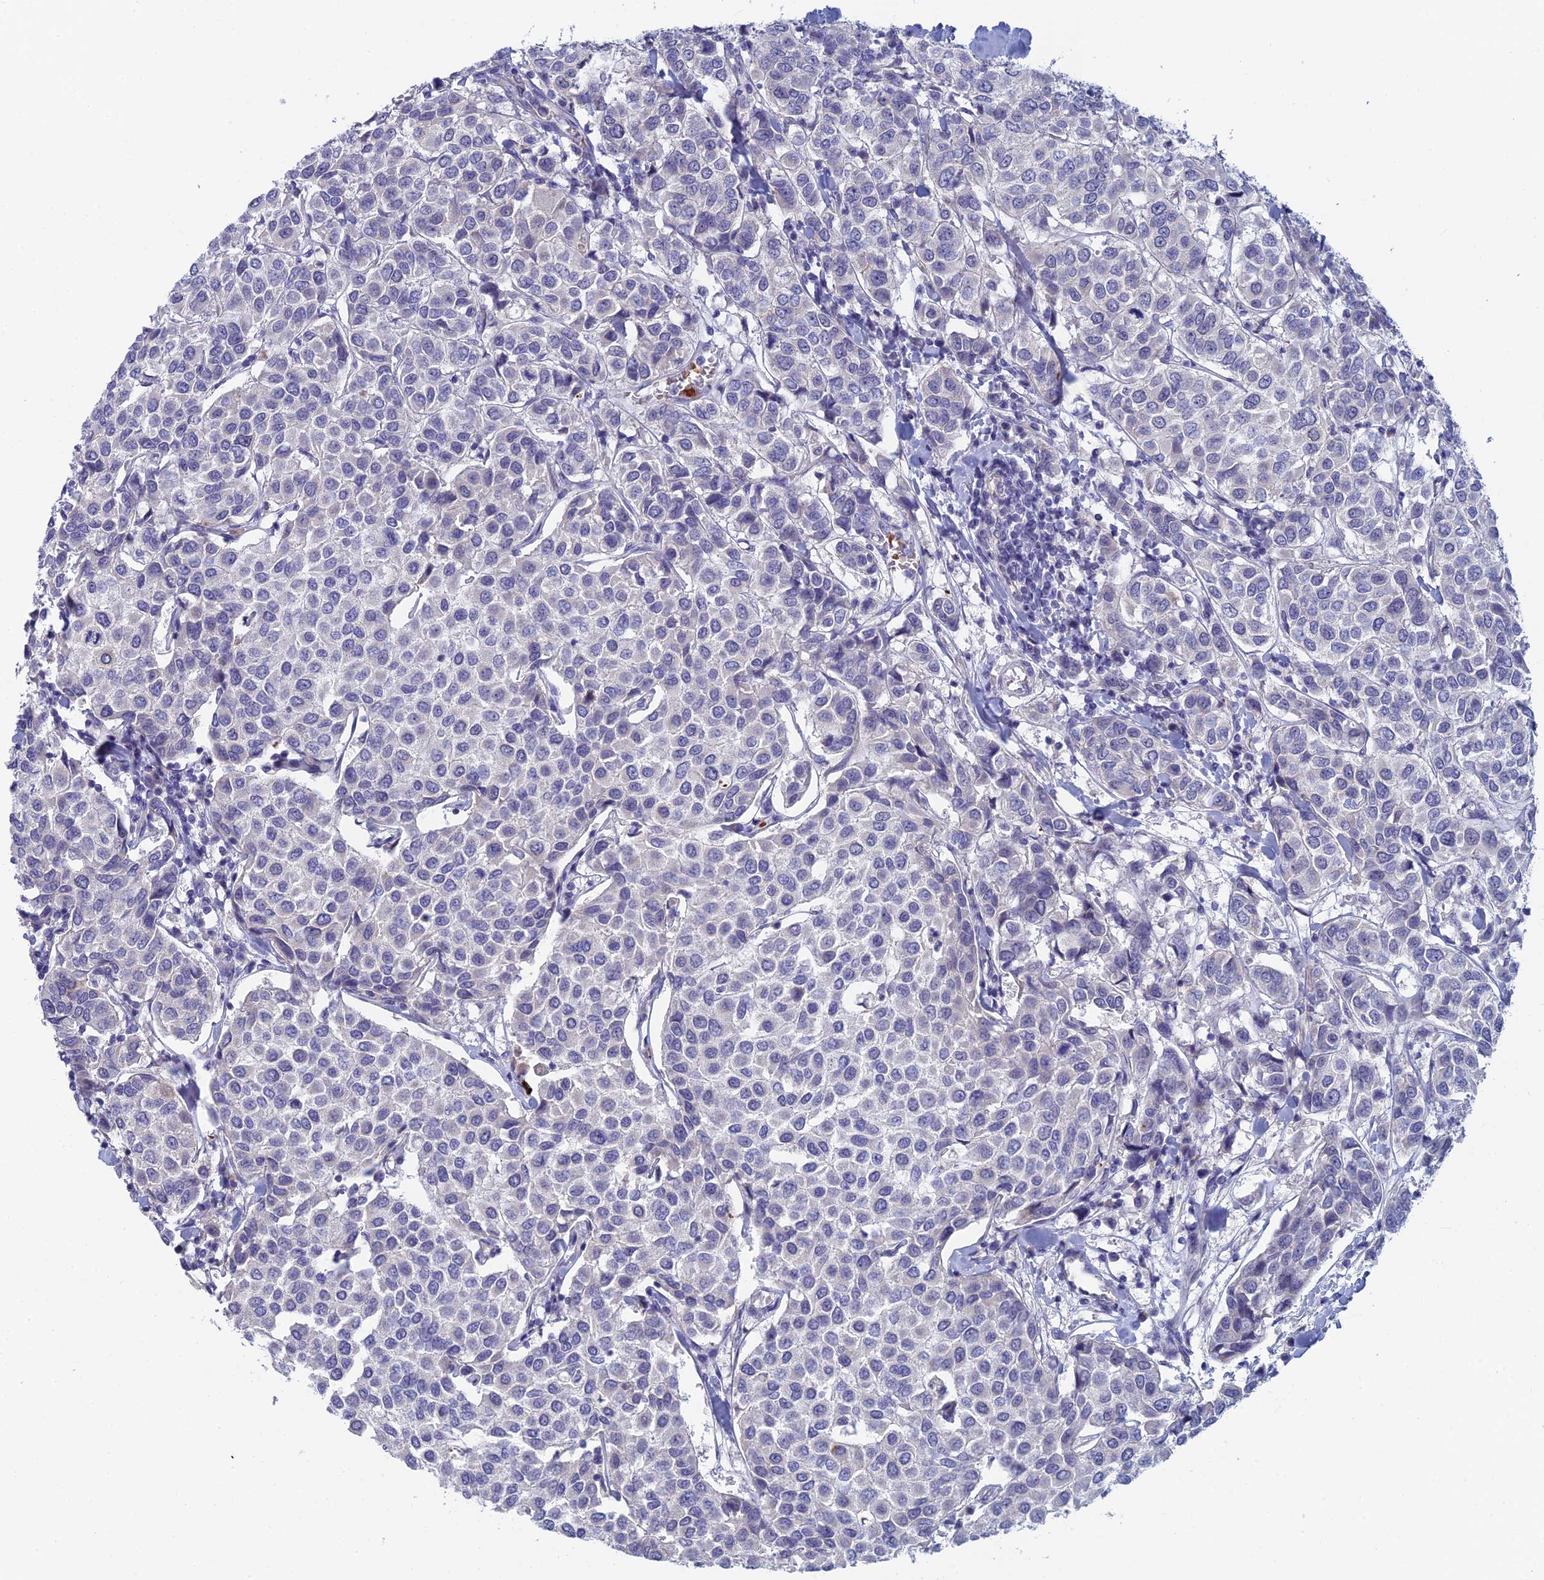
{"staining": {"intensity": "negative", "quantity": "none", "location": "none"}, "tissue": "breast cancer", "cell_type": "Tumor cells", "image_type": "cancer", "snomed": [{"axis": "morphology", "description": "Duct carcinoma"}, {"axis": "topography", "description": "Breast"}], "caption": "Immunohistochemical staining of human breast cancer (invasive ductal carcinoma) shows no significant staining in tumor cells.", "gene": "GIPC1", "patient": {"sex": "female", "age": 55}}